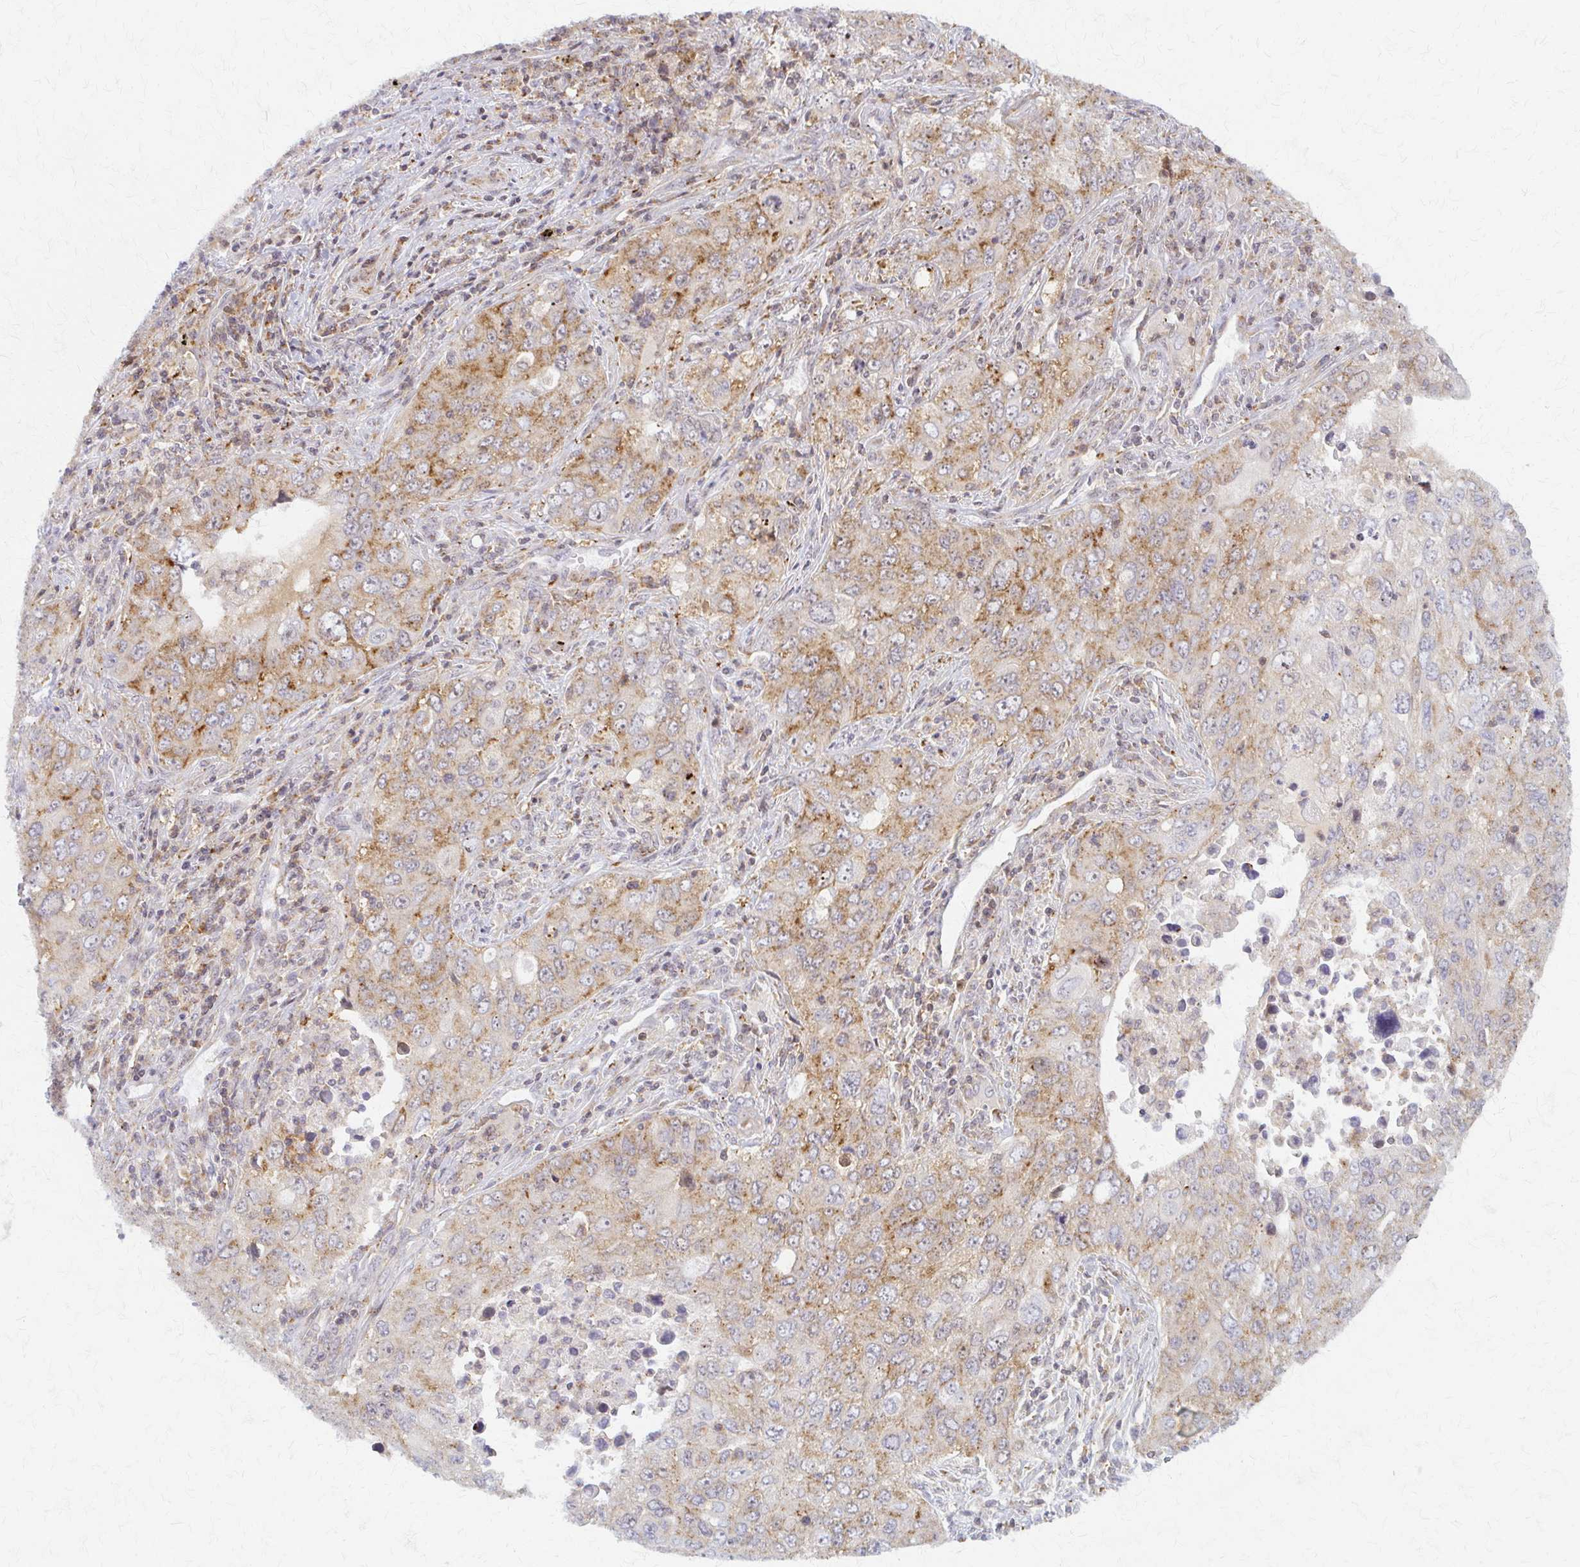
{"staining": {"intensity": "moderate", "quantity": "25%-75%", "location": "cytoplasmic/membranous"}, "tissue": "lung cancer", "cell_type": "Tumor cells", "image_type": "cancer", "snomed": [{"axis": "morphology", "description": "Adenocarcinoma, NOS"}, {"axis": "morphology", "description": "Adenocarcinoma, metastatic, NOS"}, {"axis": "topography", "description": "Lymph node"}, {"axis": "topography", "description": "Lung"}], "caption": "Adenocarcinoma (lung) stained with a brown dye displays moderate cytoplasmic/membranous positive staining in about 25%-75% of tumor cells.", "gene": "ARHGAP35", "patient": {"sex": "female", "age": 42}}